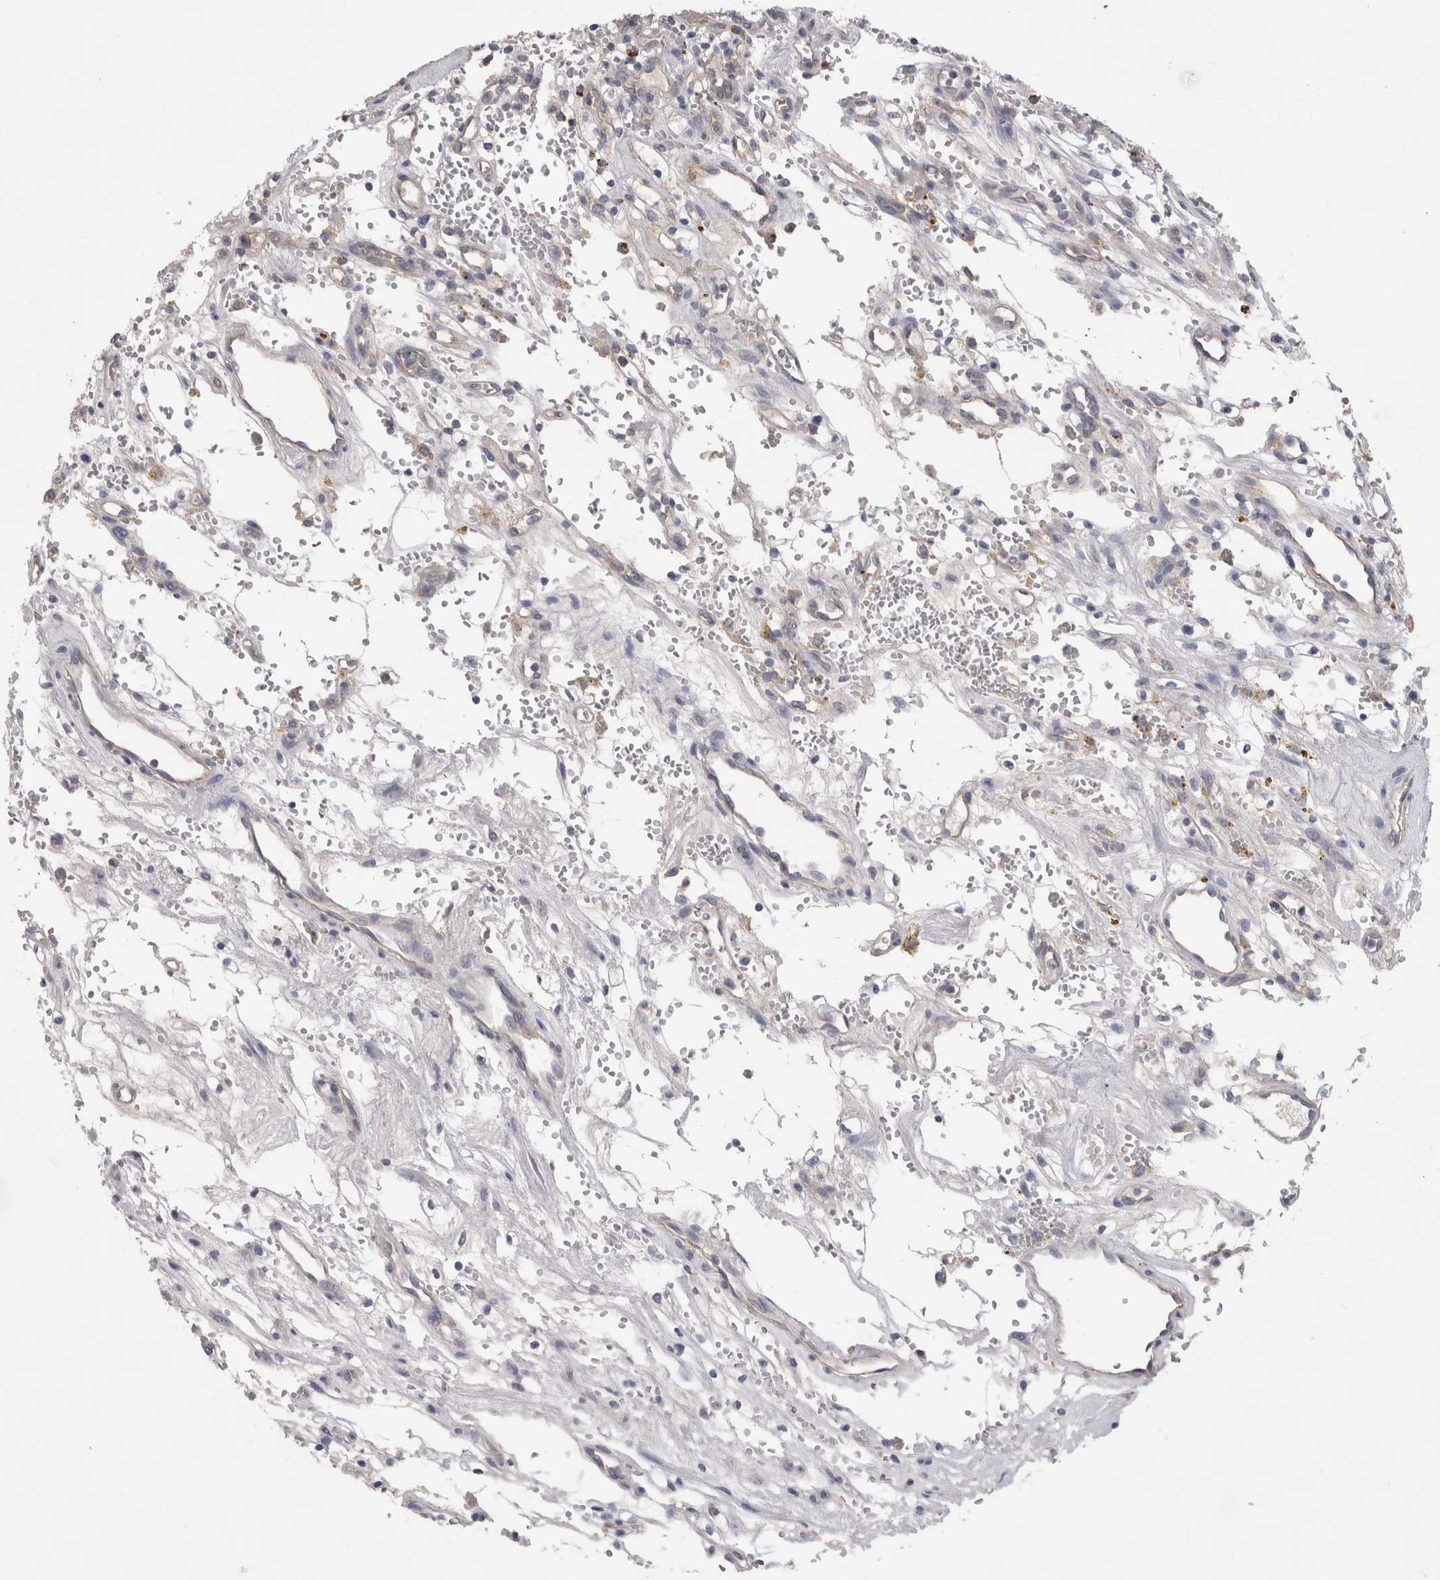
{"staining": {"intensity": "negative", "quantity": "none", "location": "none"}, "tissue": "renal cancer", "cell_type": "Tumor cells", "image_type": "cancer", "snomed": [{"axis": "morphology", "description": "Adenocarcinoma, NOS"}, {"axis": "topography", "description": "Kidney"}], "caption": "DAB (3,3'-diaminobenzidine) immunohistochemical staining of human renal cancer shows no significant positivity in tumor cells.", "gene": "NECTIN2", "patient": {"sex": "female", "age": 57}}